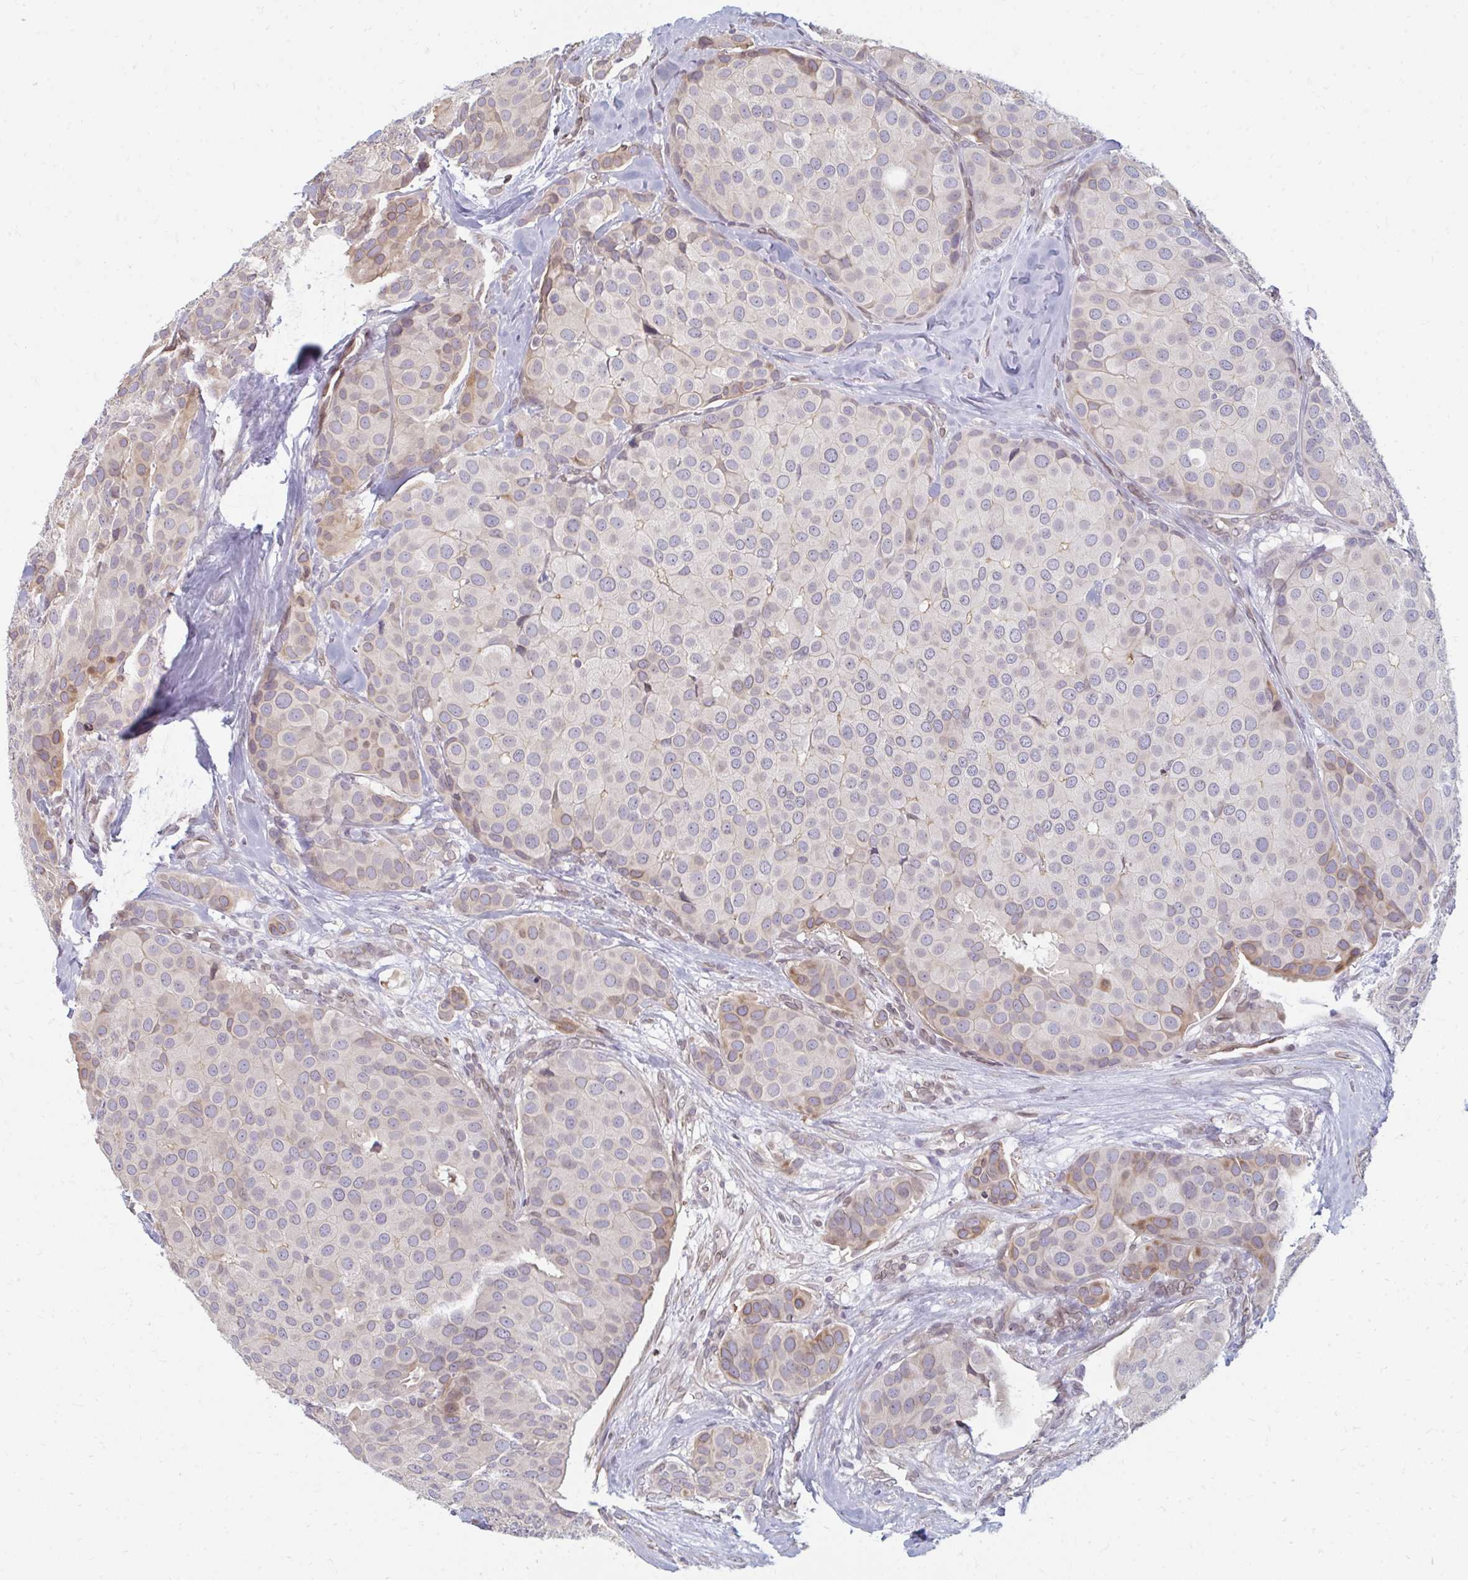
{"staining": {"intensity": "weak", "quantity": "<25%", "location": "cytoplasmic/membranous"}, "tissue": "breast cancer", "cell_type": "Tumor cells", "image_type": "cancer", "snomed": [{"axis": "morphology", "description": "Duct carcinoma"}, {"axis": "topography", "description": "Breast"}], "caption": "High power microscopy image of an IHC histopathology image of breast cancer (infiltrating ductal carcinoma), revealing no significant expression in tumor cells.", "gene": "GPC5", "patient": {"sex": "female", "age": 70}}